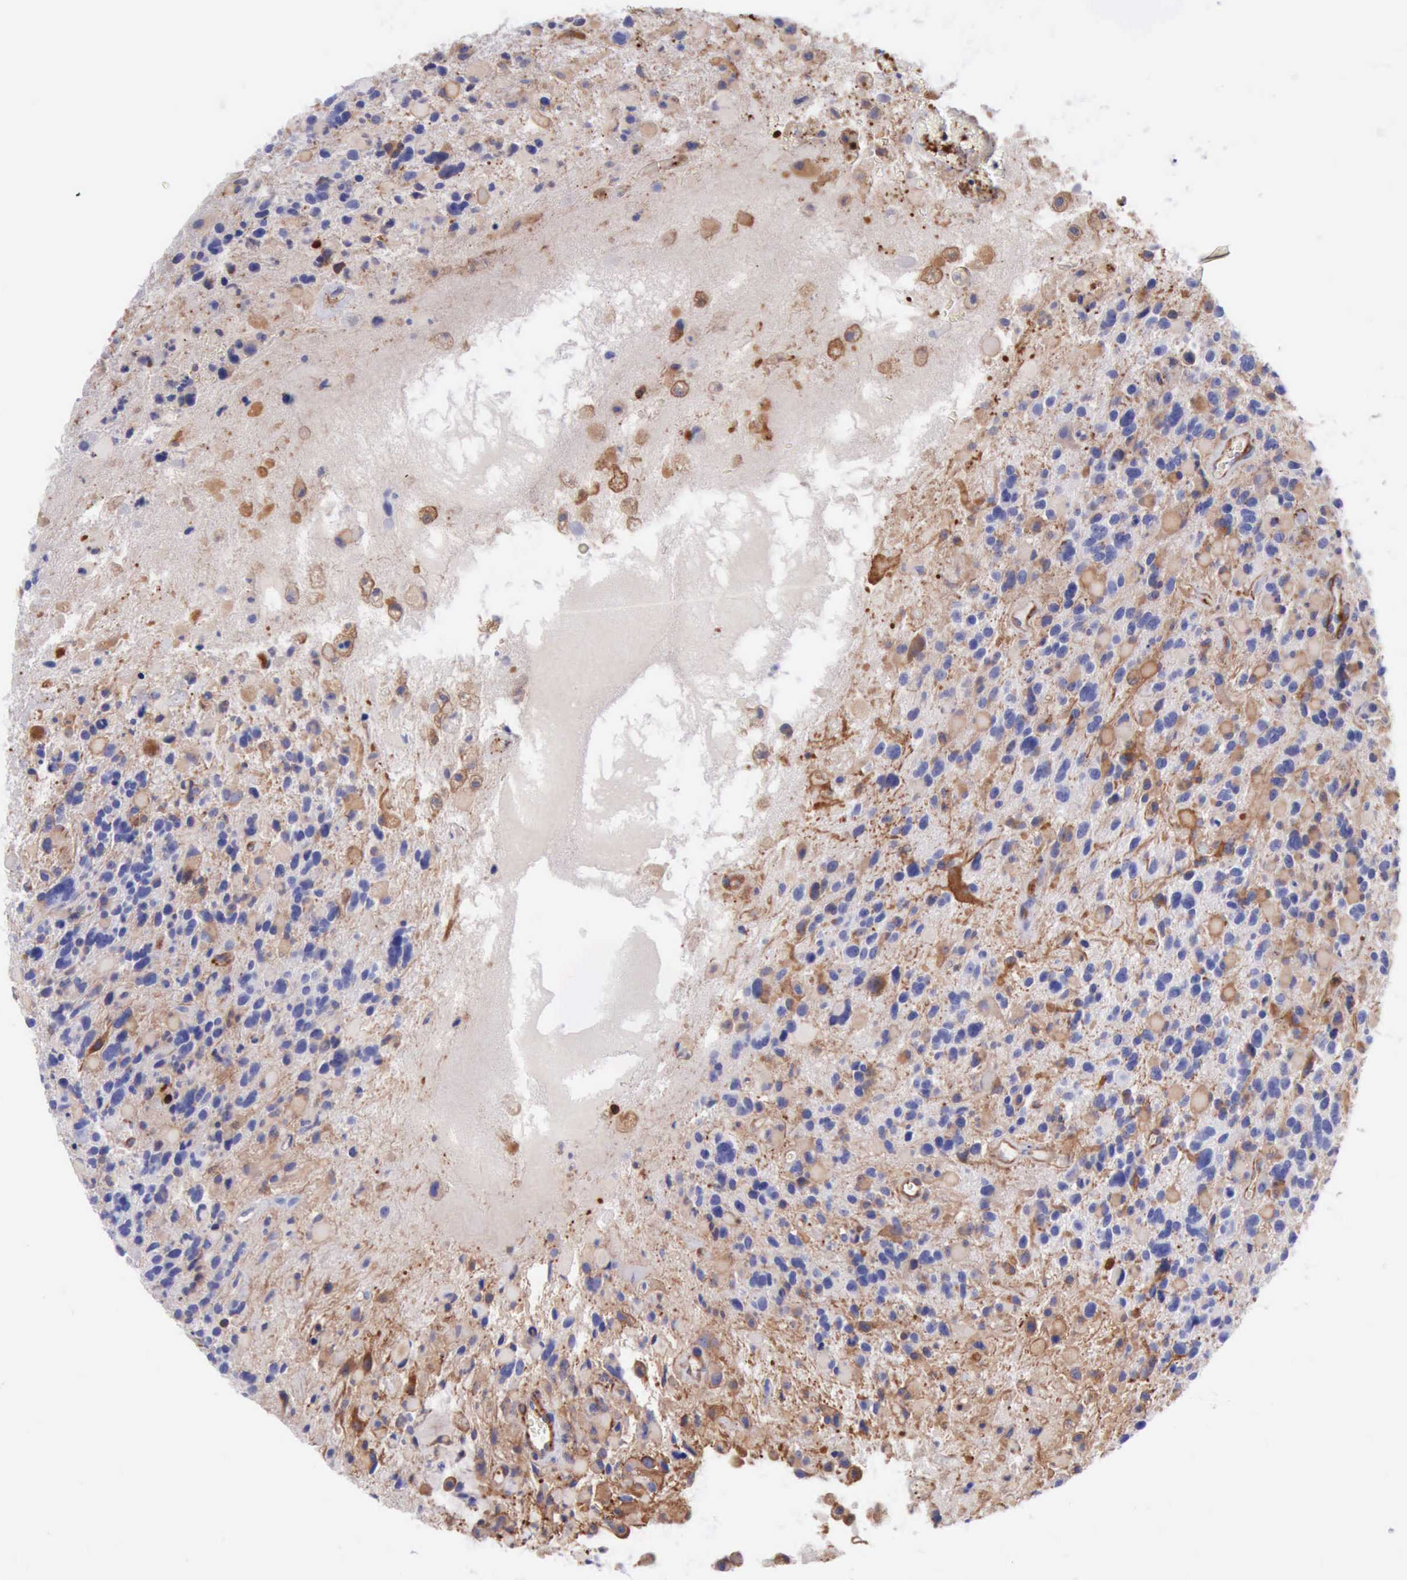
{"staining": {"intensity": "weak", "quantity": "25%-75%", "location": "cytoplasmic/membranous"}, "tissue": "glioma", "cell_type": "Tumor cells", "image_type": "cancer", "snomed": [{"axis": "morphology", "description": "Glioma, malignant, High grade"}, {"axis": "topography", "description": "Brain"}], "caption": "A micrograph showing weak cytoplasmic/membranous positivity in about 25%-75% of tumor cells in malignant glioma (high-grade), as visualized by brown immunohistochemical staining.", "gene": "FLNA", "patient": {"sex": "female", "age": 37}}